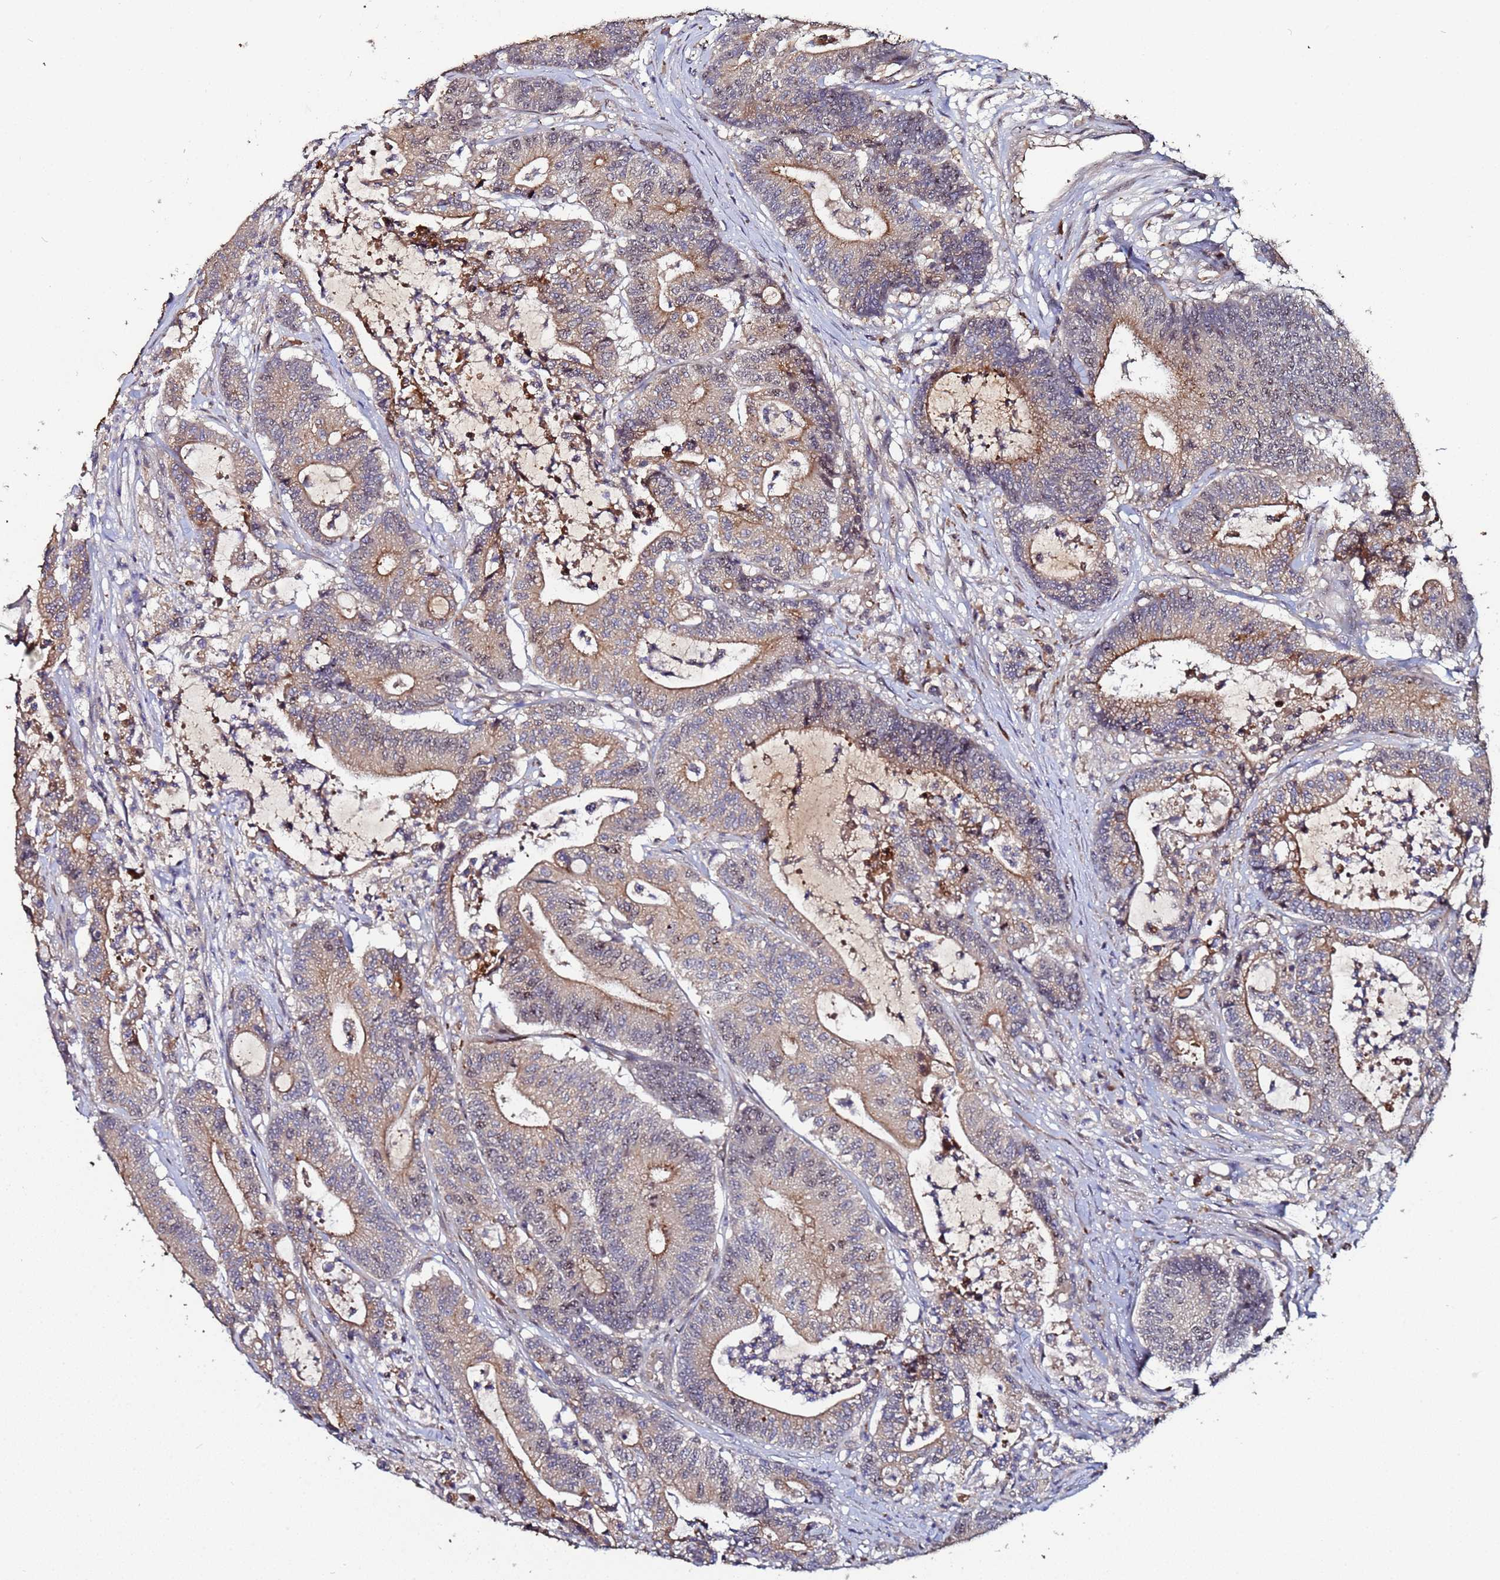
{"staining": {"intensity": "moderate", "quantity": "<25%", "location": "cytoplasmic/membranous,nuclear"}, "tissue": "colorectal cancer", "cell_type": "Tumor cells", "image_type": "cancer", "snomed": [{"axis": "morphology", "description": "Adenocarcinoma, NOS"}, {"axis": "topography", "description": "Colon"}], "caption": "Human colorectal adenocarcinoma stained with a protein marker shows moderate staining in tumor cells.", "gene": "OSER1", "patient": {"sex": "female", "age": 84}}